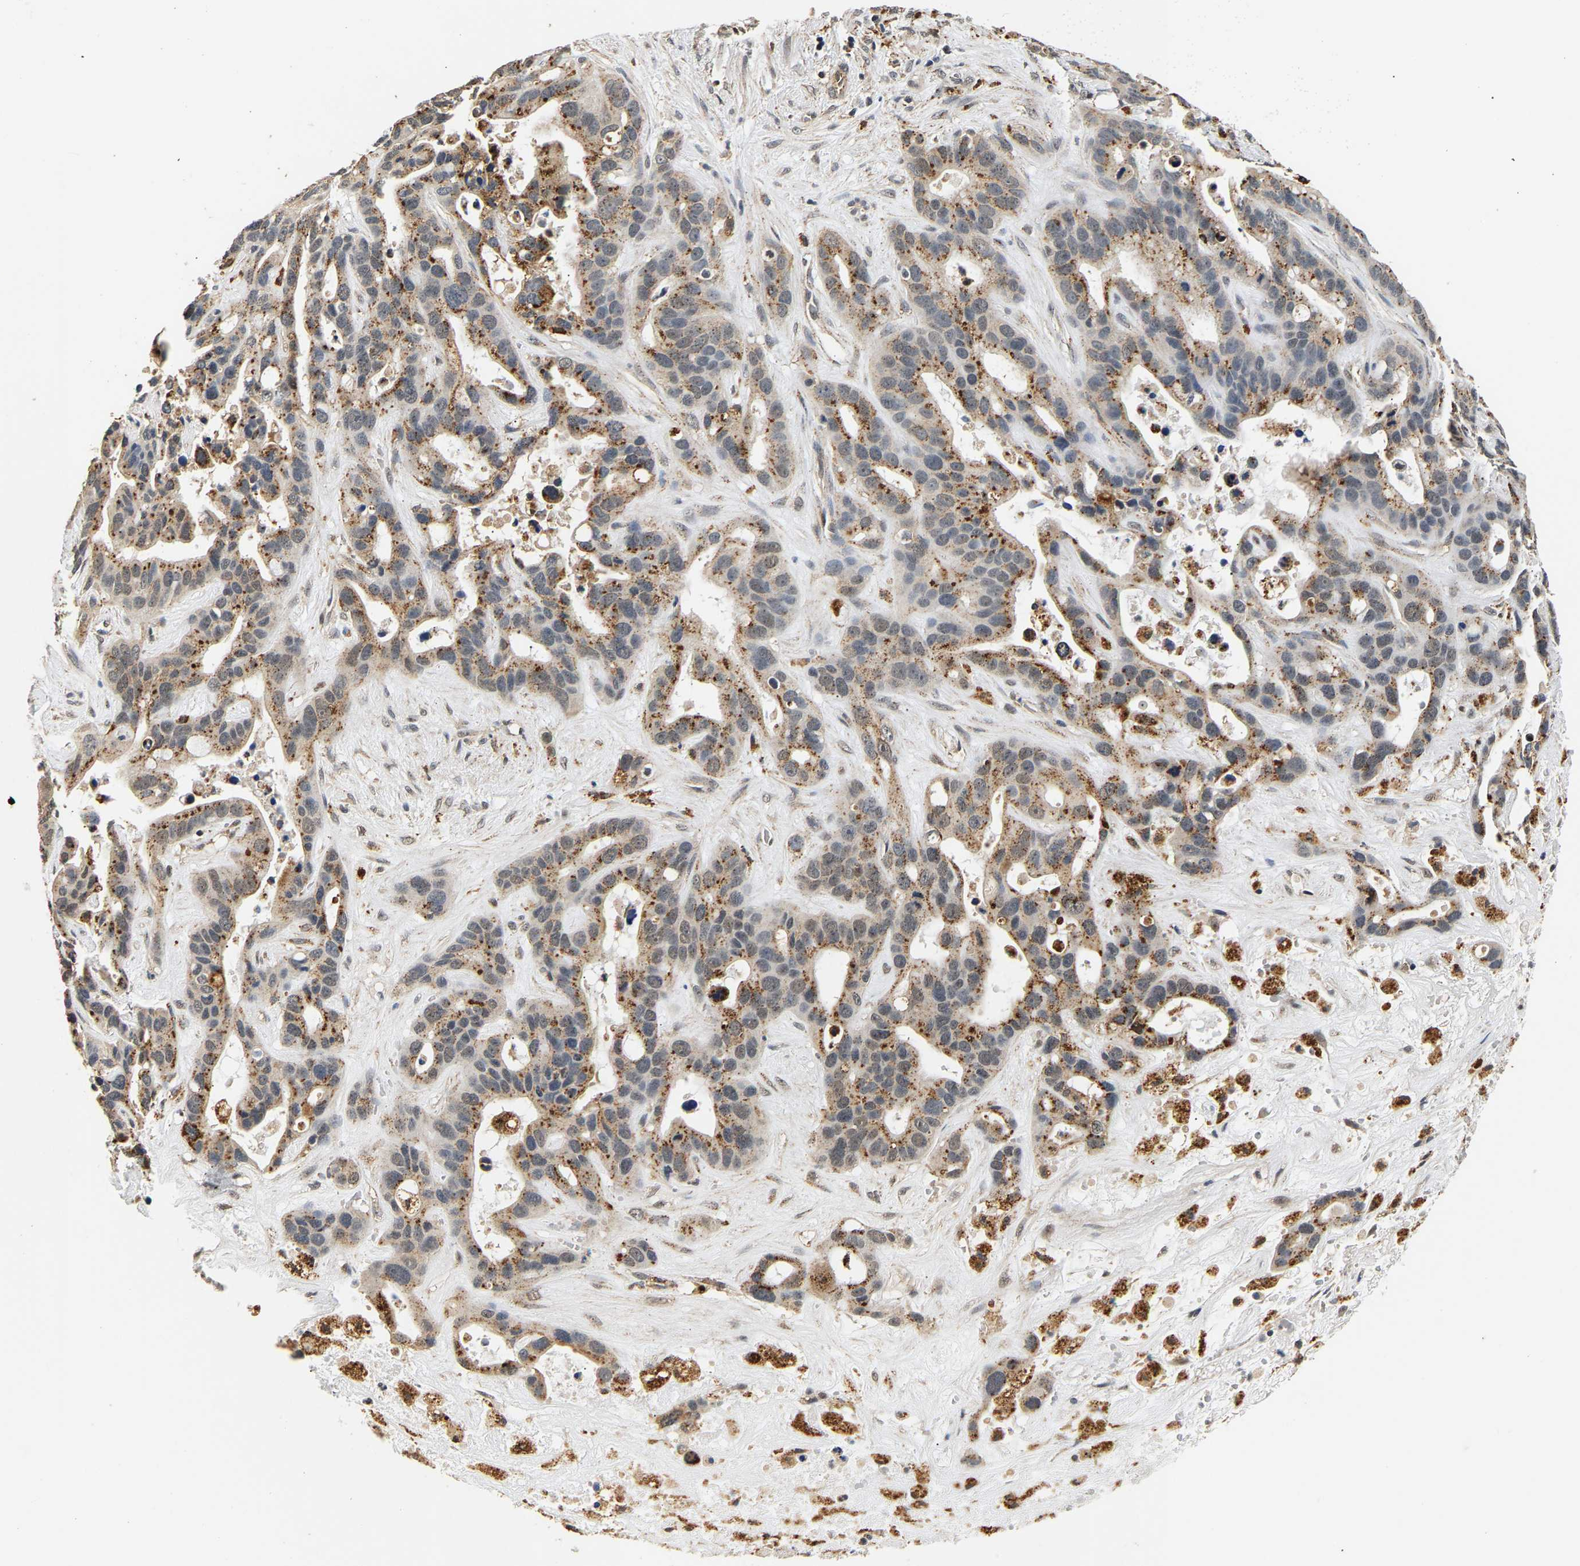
{"staining": {"intensity": "moderate", "quantity": ">75%", "location": "cytoplasmic/membranous"}, "tissue": "liver cancer", "cell_type": "Tumor cells", "image_type": "cancer", "snomed": [{"axis": "morphology", "description": "Cholangiocarcinoma"}, {"axis": "topography", "description": "Liver"}], "caption": "Immunohistochemistry photomicrograph of human liver cancer (cholangiocarcinoma) stained for a protein (brown), which shows medium levels of moderate cytoplasmic/membranous expression in about >75% of tumor cells.", "gene": "SMU1", "patient": {"sex": "female", "age": 65}}